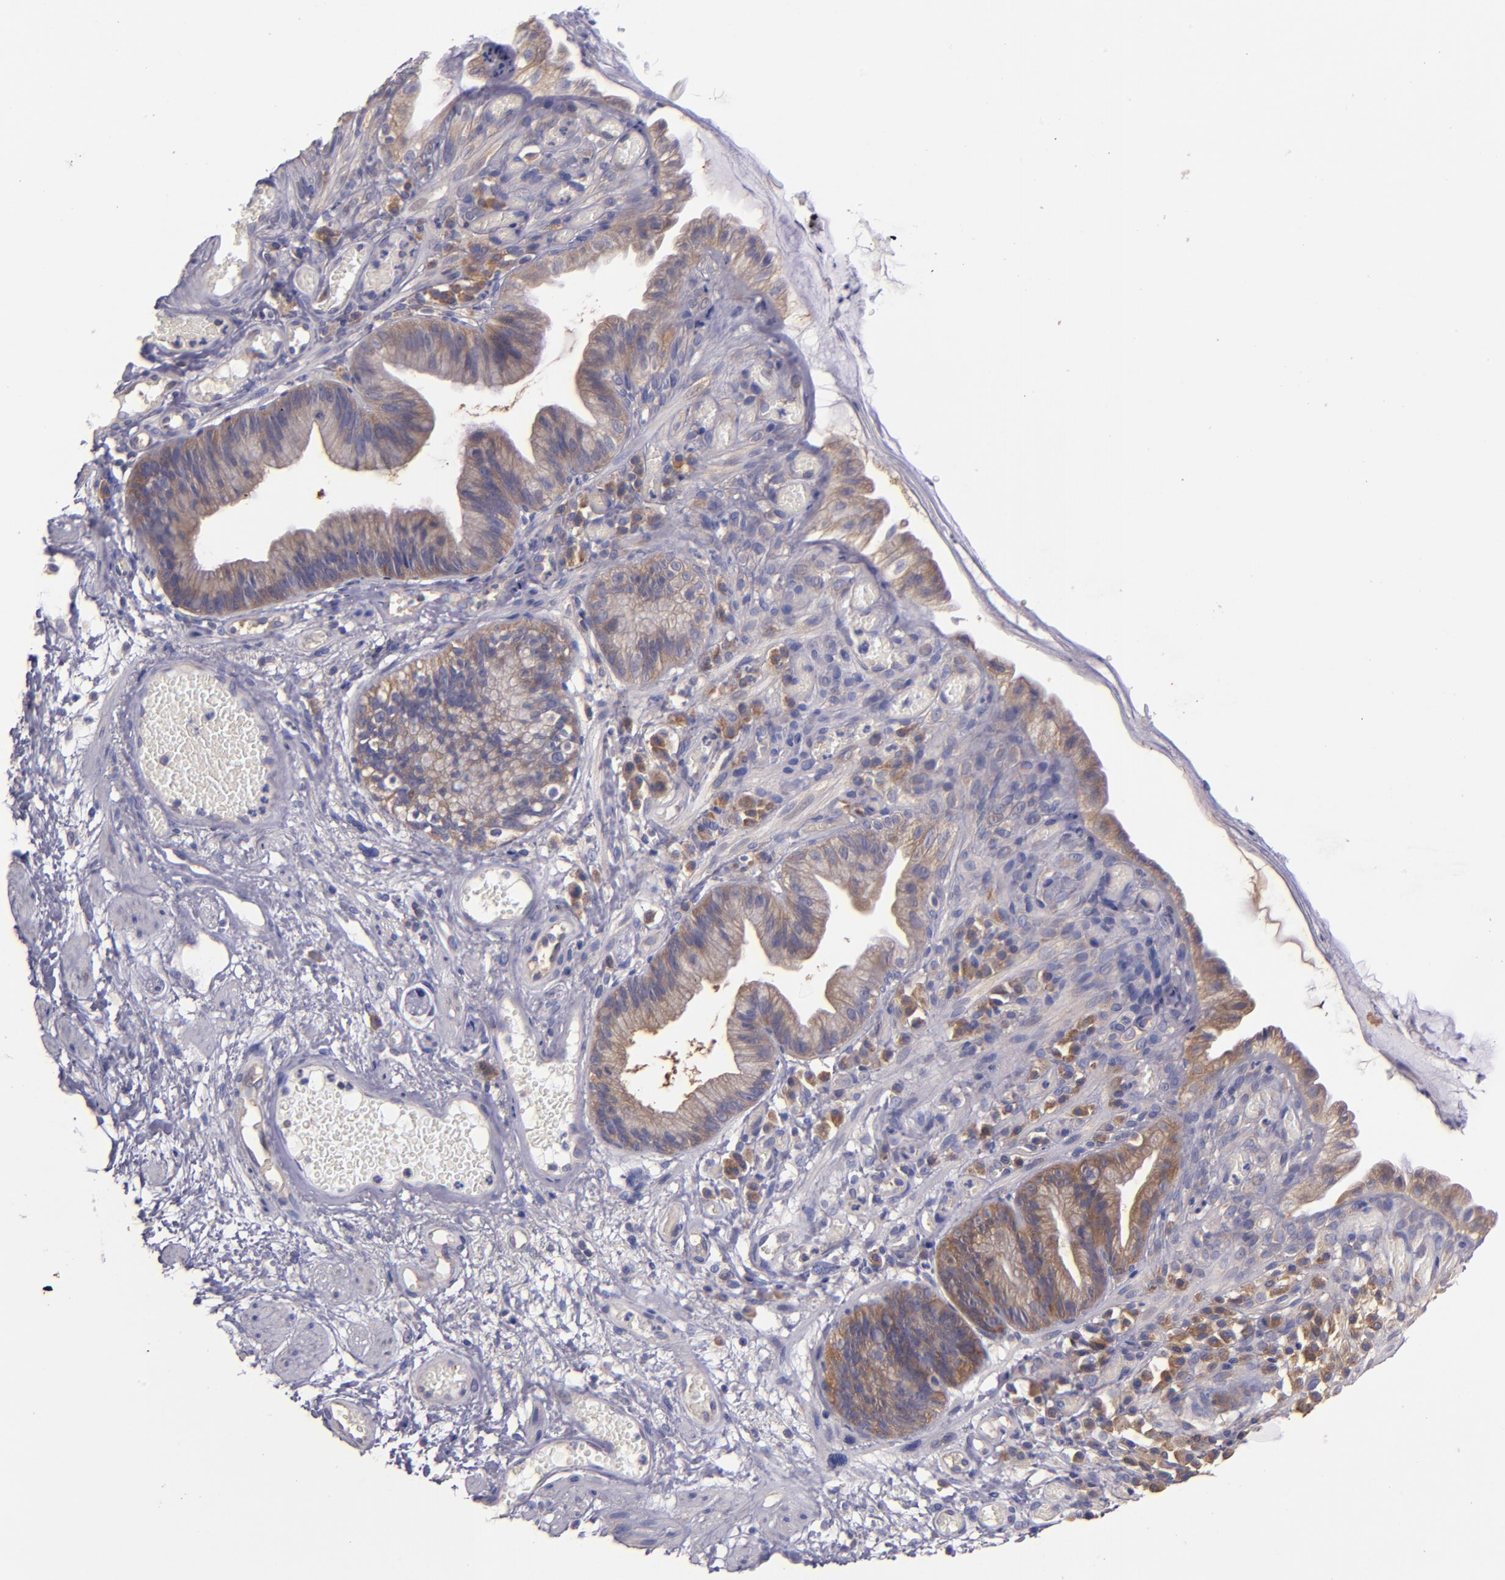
{"staining": {"intensity": "weak", "quantity": "25%-75%", "location": "cytoplasmic/membranous"}, "tissue": "skin", "cell_type": "Epidermal cells", "image_type": "normal", "snomed": [{"axis": "morphology", "description": "Normal tissue, NOS"}, {"axis": "morphology", "description": "Hemorrhoids"}, {"axis": "morphology", "description": "Inflammation, NOS"}, {"axis": "topography", "description": "Anal"}], "caption": "Skin stained for a protein shows weak cytoplasmic/membranous positivity in epidermal cells.", "gene": "CARS1", "patient": {"sex": "male", "age": 60}}